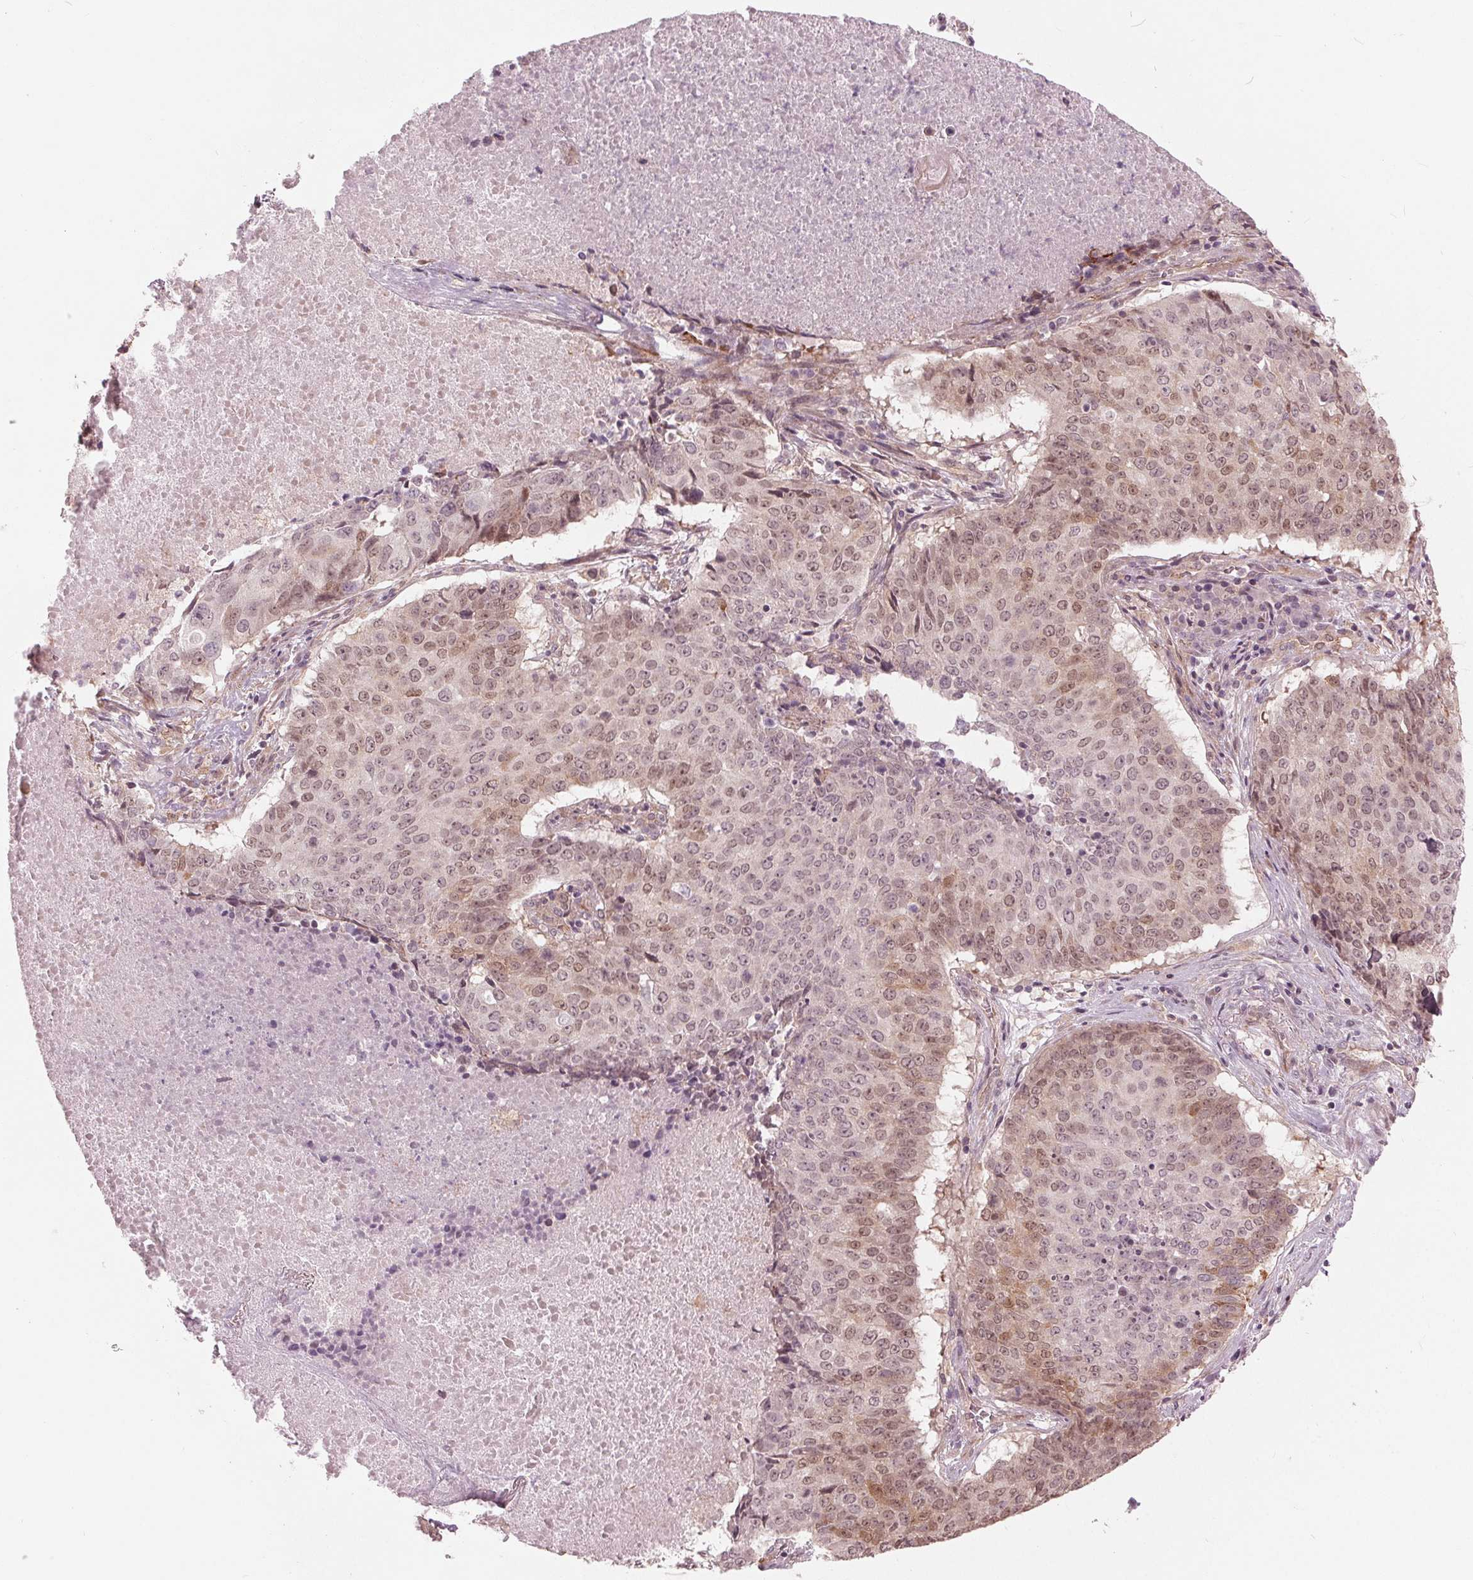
{"staining": {"intensity": "moderate", "quantity": "<25%", "location": "nuclear"}, "tissue": "lung cancer", "cell_type": "Tumor cells", "image_type": "cancer", "snomed": [{"axis": "morphology", "description": "Normal tissue, NOS"}, {"axis": "morphology", "description": "Squamous cell carcinoma, NOS"}, {"axis": "topography", "description": "Bronchus"}, {"axis": "topography", "description": "Lung"}], "caption": "Immunohistochemistry (IHC) histopathology image of neoplastic tissue: human lung cancer (squamous cell carcinoma) stained using immunohistochemistry (IHC) shows low levels of moderate protein expression localized specifically in the nuclear of tumor cells, appearing as a nuclear brown color.", "gene": "TXNIP", "patient": {"sex": "male", "age": 64}}